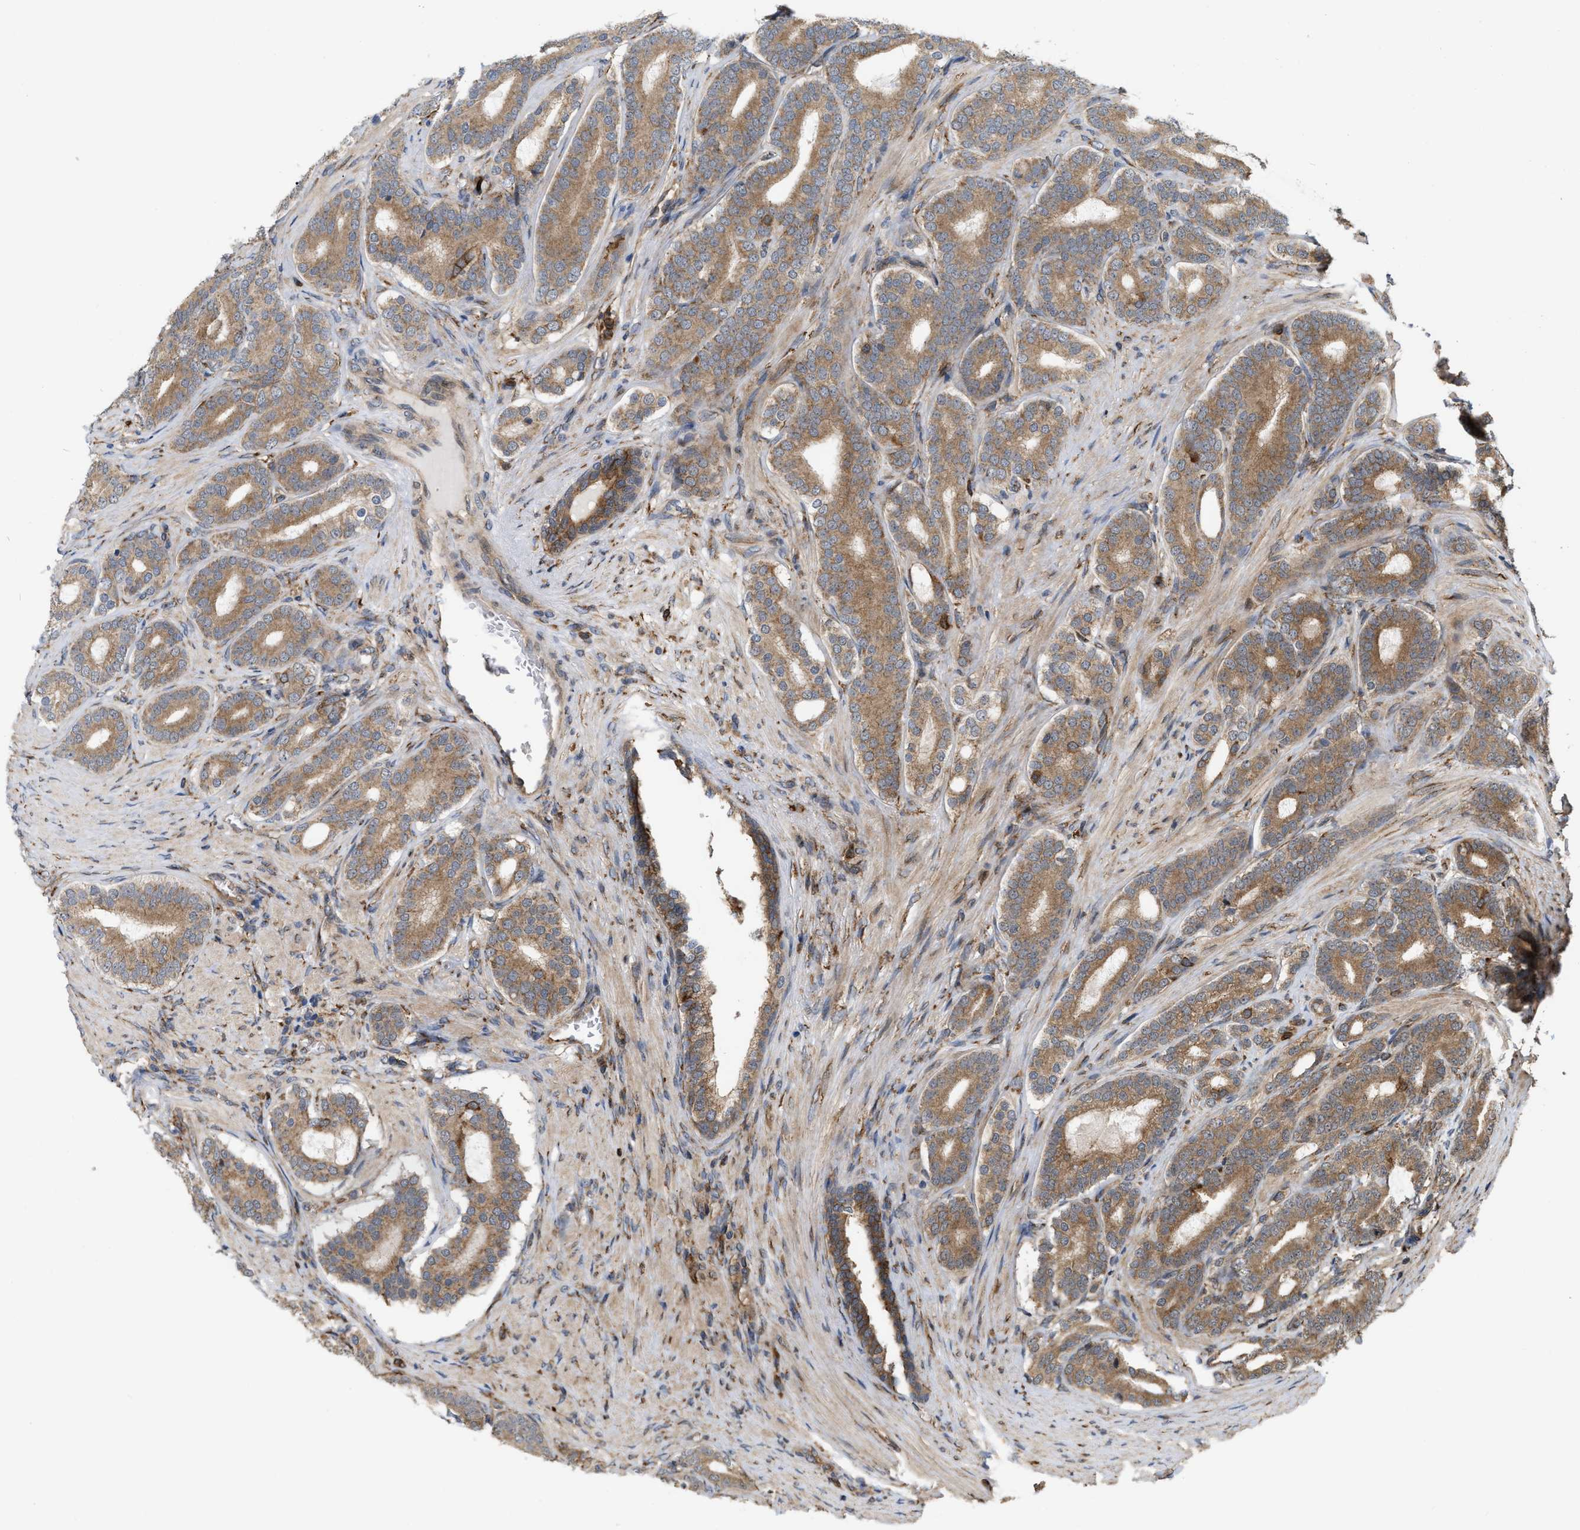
{"staining": {"intensity": "moderate", "quantity": ">75%", "location": "cytoplasmic/membranous"}, "tissue": "prostate cancer", "cell_type": "Tumor cells", "image_type": "cancer", "snomed": [{"axis": "morphology", "description": "Adenocarcinoma, High grade"}, {"axis": "topography", "description": "Prostate"}], "caption": "Prostate cancer stained with a brown dye displays moderate cytoplasmic/membranous positive positivity in approximately >75% of tumor cells.", "gene": "IQCE", "patient": {"sex": "male", "age": 60}}